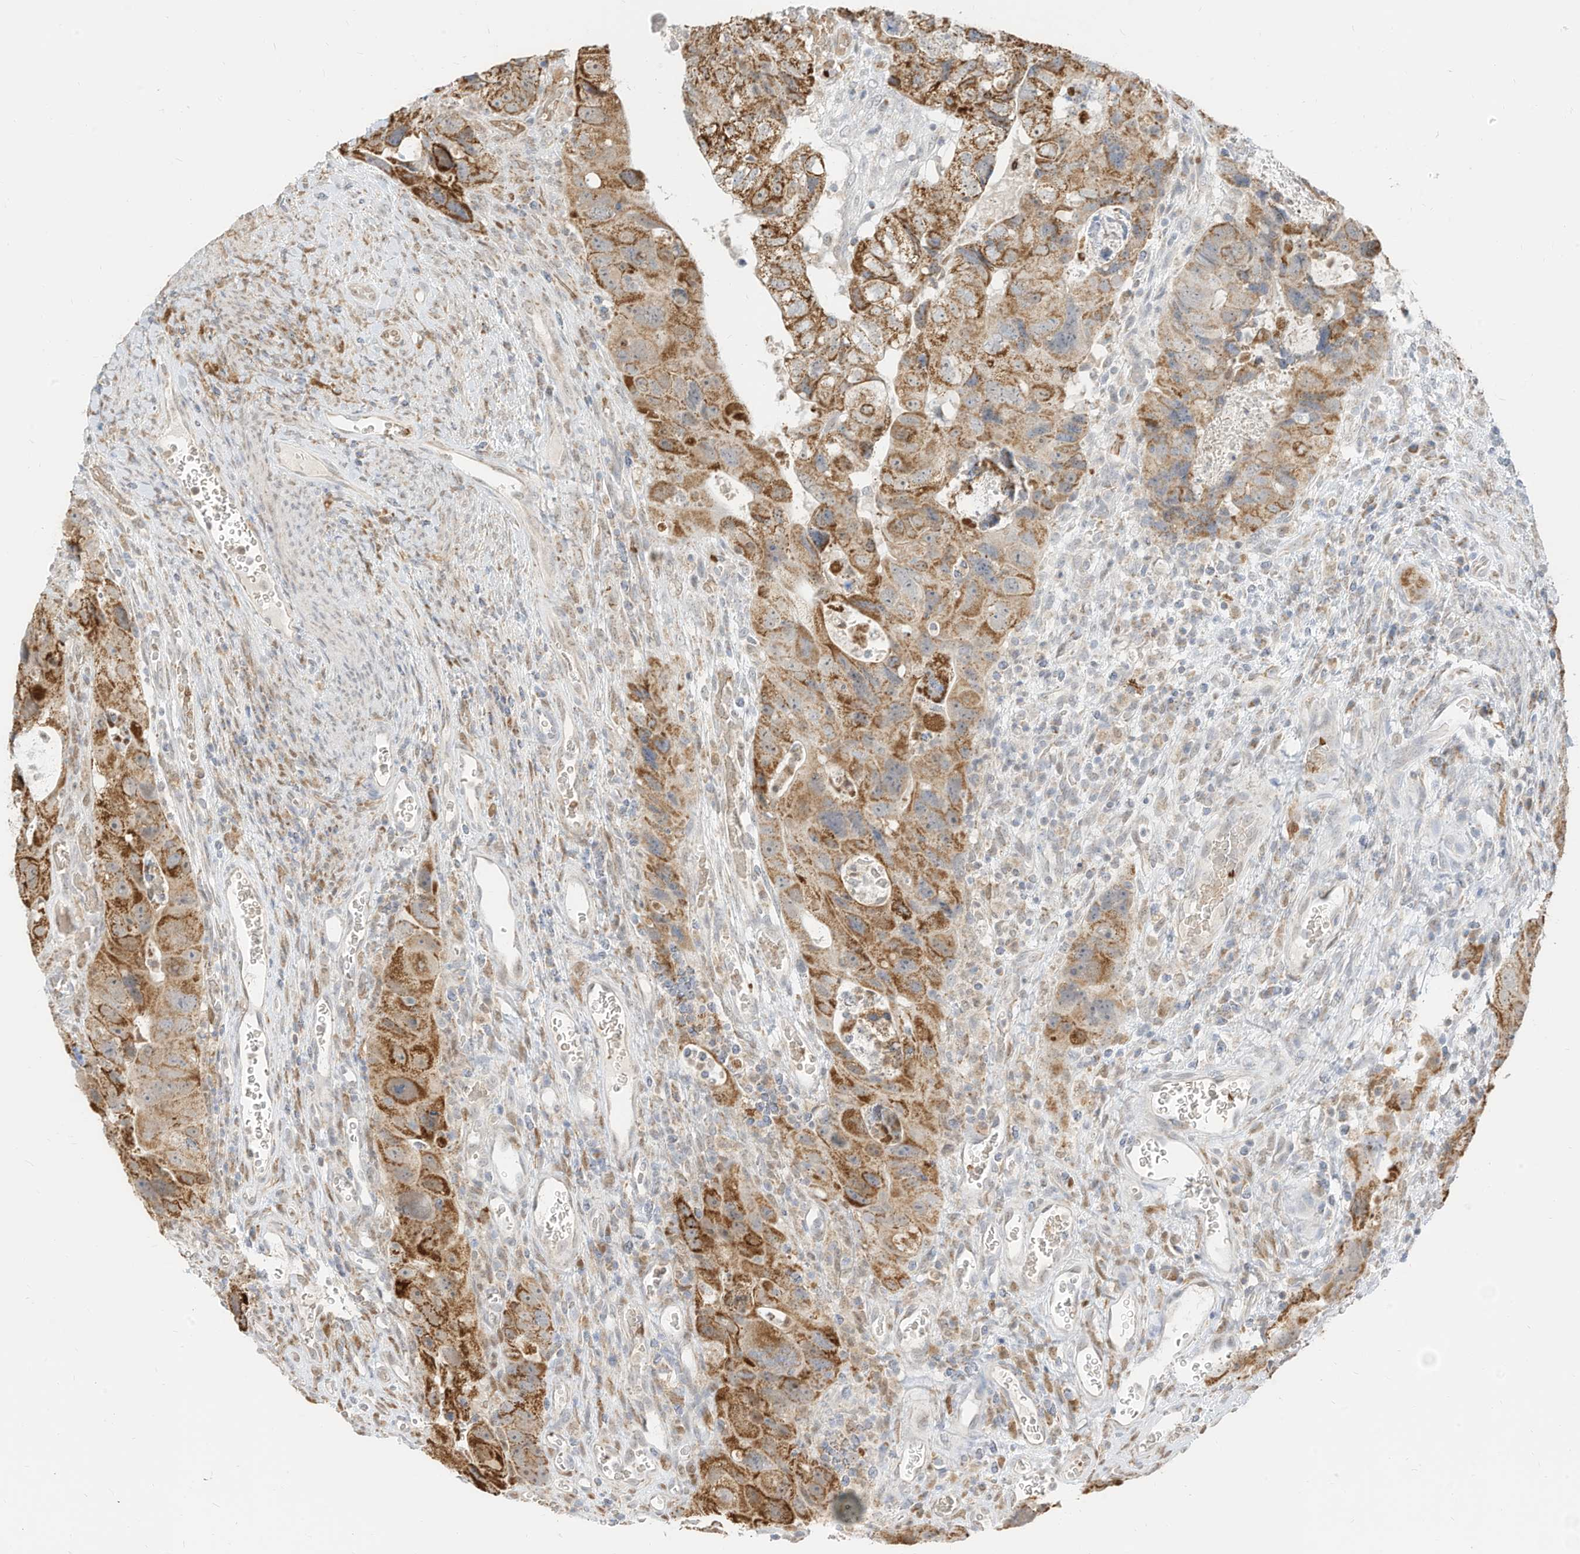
{"staining": {"intensity": "moderate", "quantity": ">75%", "location": "cytoplasmic/membranous"}, "tissue": "colorectal cancer", "cell_type": "Tumor cells", "image_type": "cancer", "snomed": [{"axis": "morphology", "description": "Adenocarcinoma, NOS"}, {"axis": "topography", "description": "Rectum"}], "caption": "Colorectal cancer (adenocarcinoma) tissue displays moderate cytoplasmic/membranous staining in approximately >75% of tumor cells The protein is stained brown, and the nuclei are stained in blue (DAB (3,3'-diaminobenzidine) IHC with brightfield microscopy, high magnification).", "gene": "MTUS2", "patient": {"sex": "male", "age": 59}}